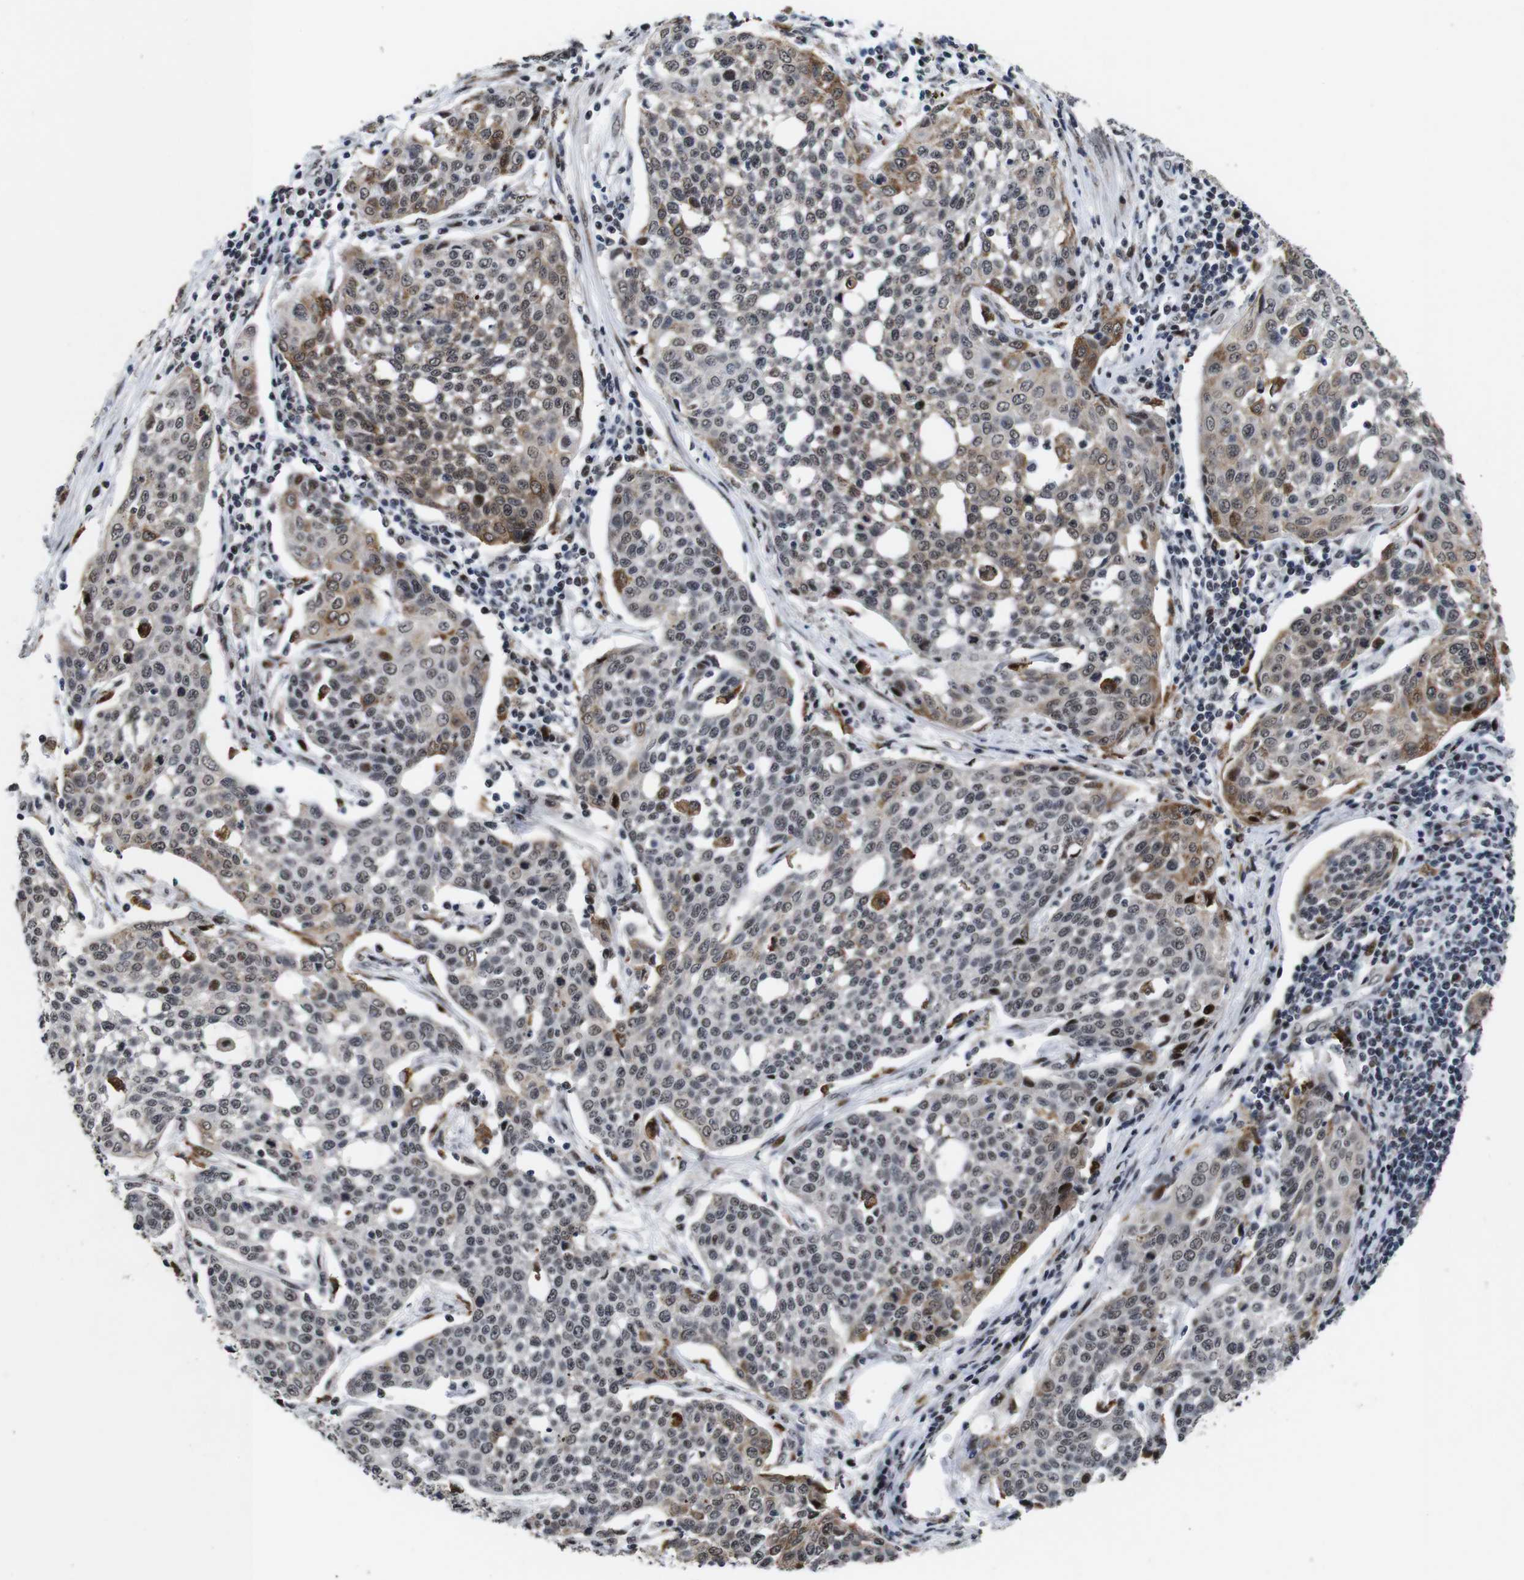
{"staining": {"intensity": "moderate", "quantity": "25%-75%", "location": "cytoplasmic/membranous,nuclear"}, "tissue": "cervical cancer", "cell_type": "Tumor cells", "image_type": "cancer", "snomed": [{"axis": "morphology", "description": "Squamous cell carcinoma, NOS"}, {"axis": "topography", "description": "Cervix"}], "caption": "A medium amount of moderate cytoplasmic/membranous and nuclear staining is seen in approximately 25%-75% of tumor cells in cervical squamous cell carcinoma tissue.", "gene": "EIF4G1", "patient": {"sex": "female", "age": 34}}